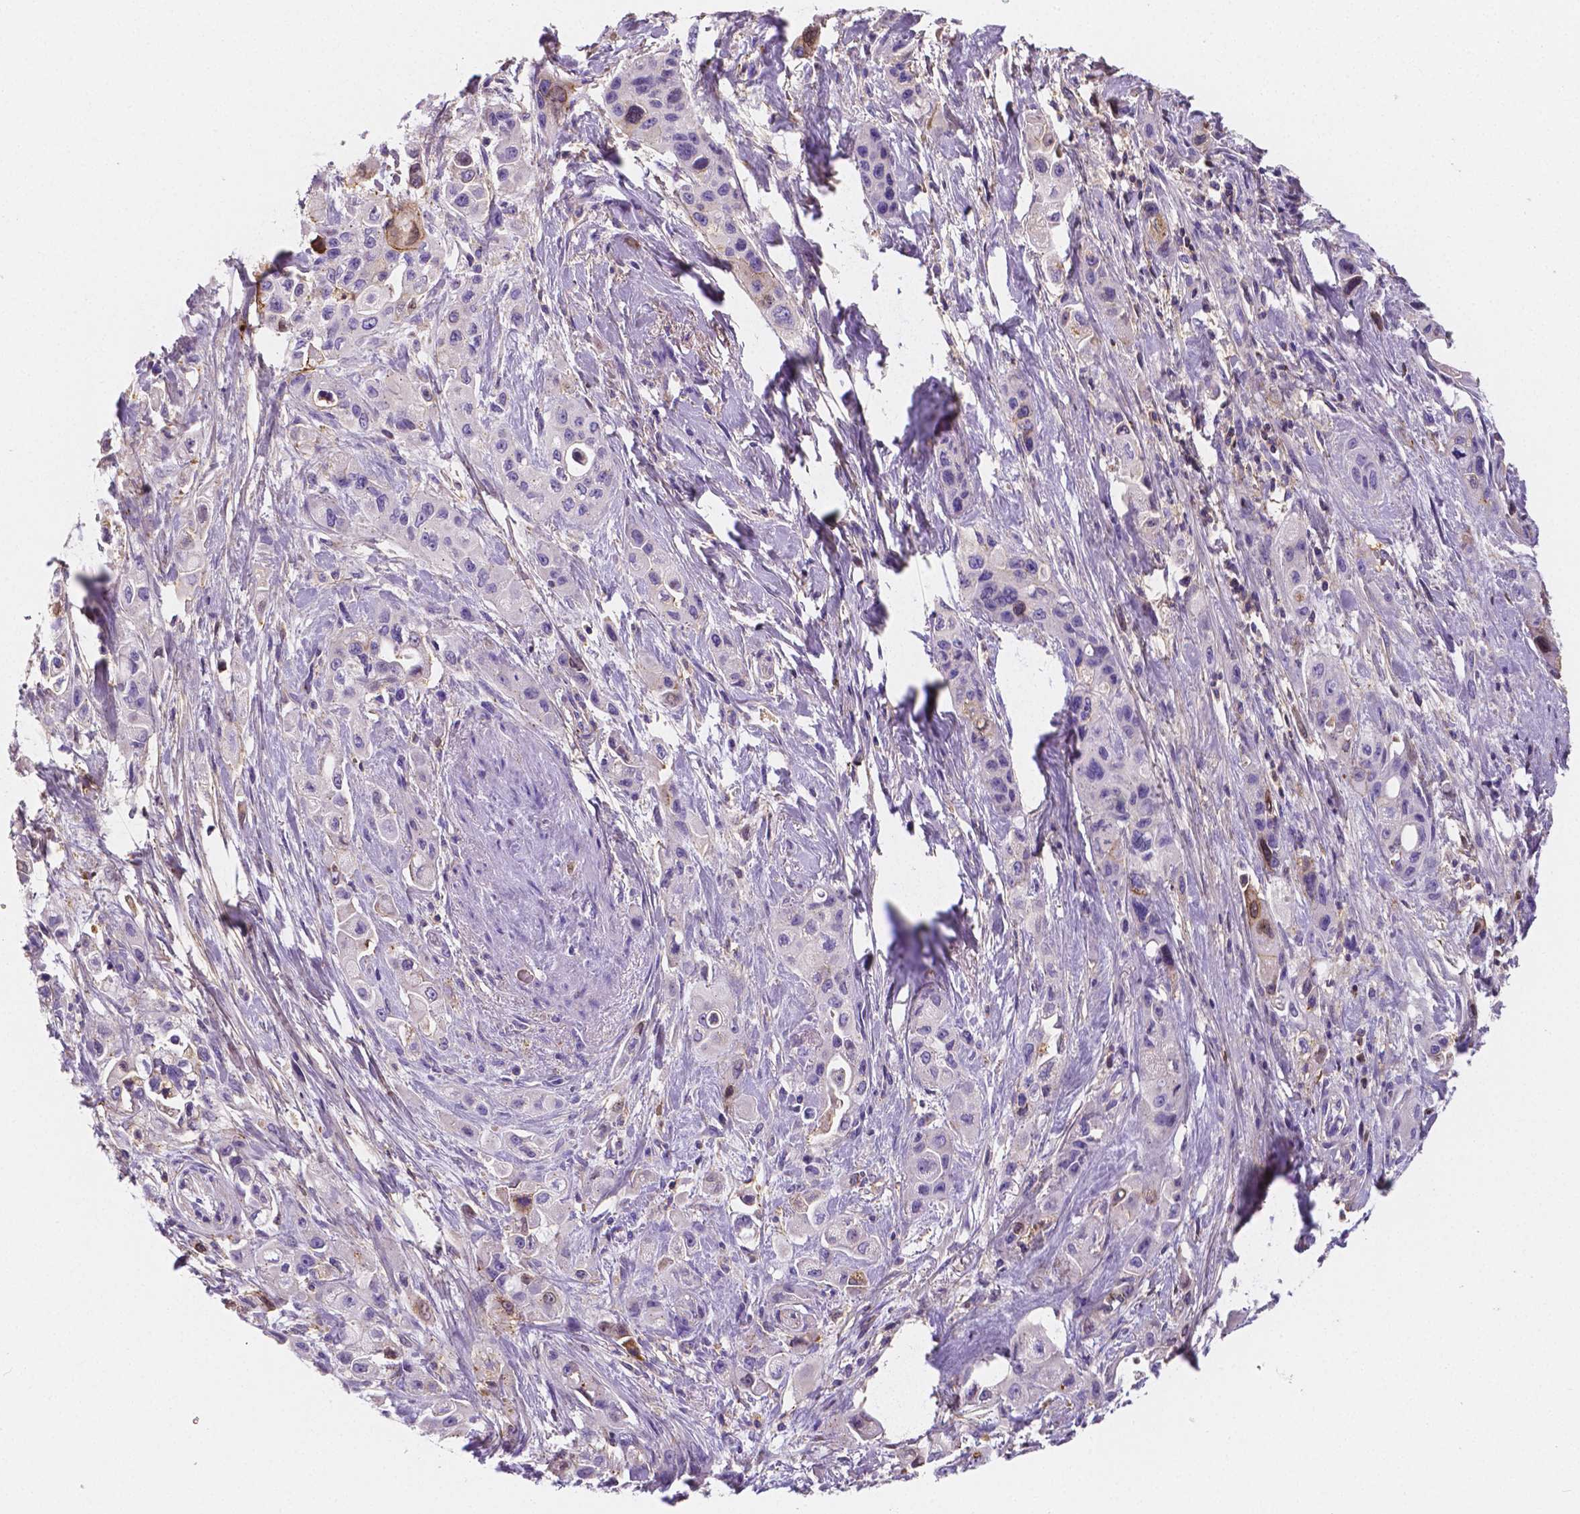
{"staining": {"intensity": "negative", "quantity": "none", "location": "none"}, "tissue": "pancreatic cancer", "cell_type": "Tumor cells", "image_type": "cancer", "snomed": [{"axis": "morphology", "description": "Adenocarcinoma, NOS"}, {"axis": "topography", "description": "Pancreas"}], "caption": "Immunohistochemical staining of pancreatic cancer shows no significant positivity in tumor cells.", "gene": "GABRD", "patient": {"sex": "female", "age": 66}}